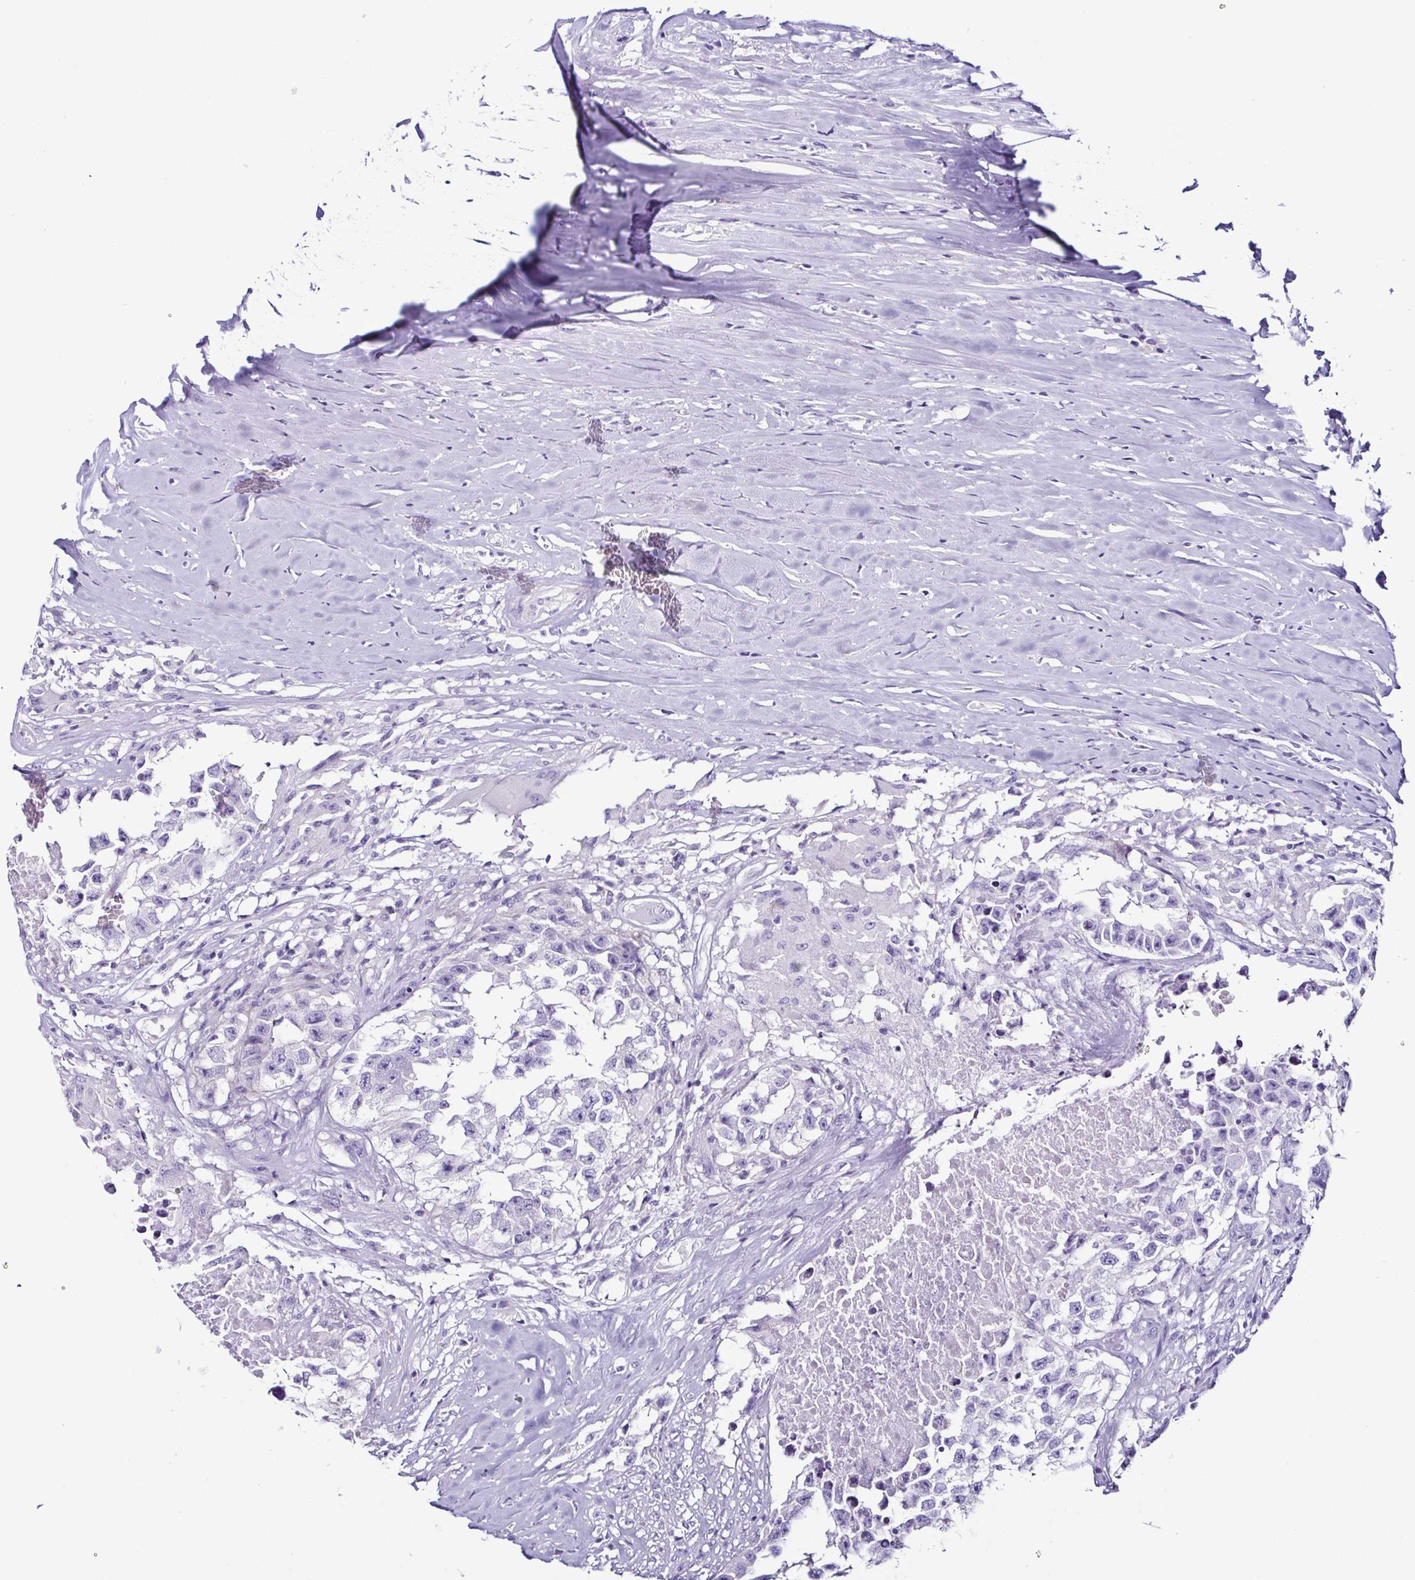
{"staining": {"intensity": "negative", "quantity": "none", "location": "none"}, "tissue": "testis cancer", "cell_type": "Tumor cells", "image_type": "cancer", "snomed": [{"axis": "morphology", "description": "Carcinoma, Embryonal, NOS"}, {"axis": "topography", "description": "Testis"}], "caption": "Testis cancer (embryonal carcinoma) was stained to show a protein in brown. There is no significant expression in tumor cells.", "gene": "SRL", "patient": {"sex": "male", "age": 83}}